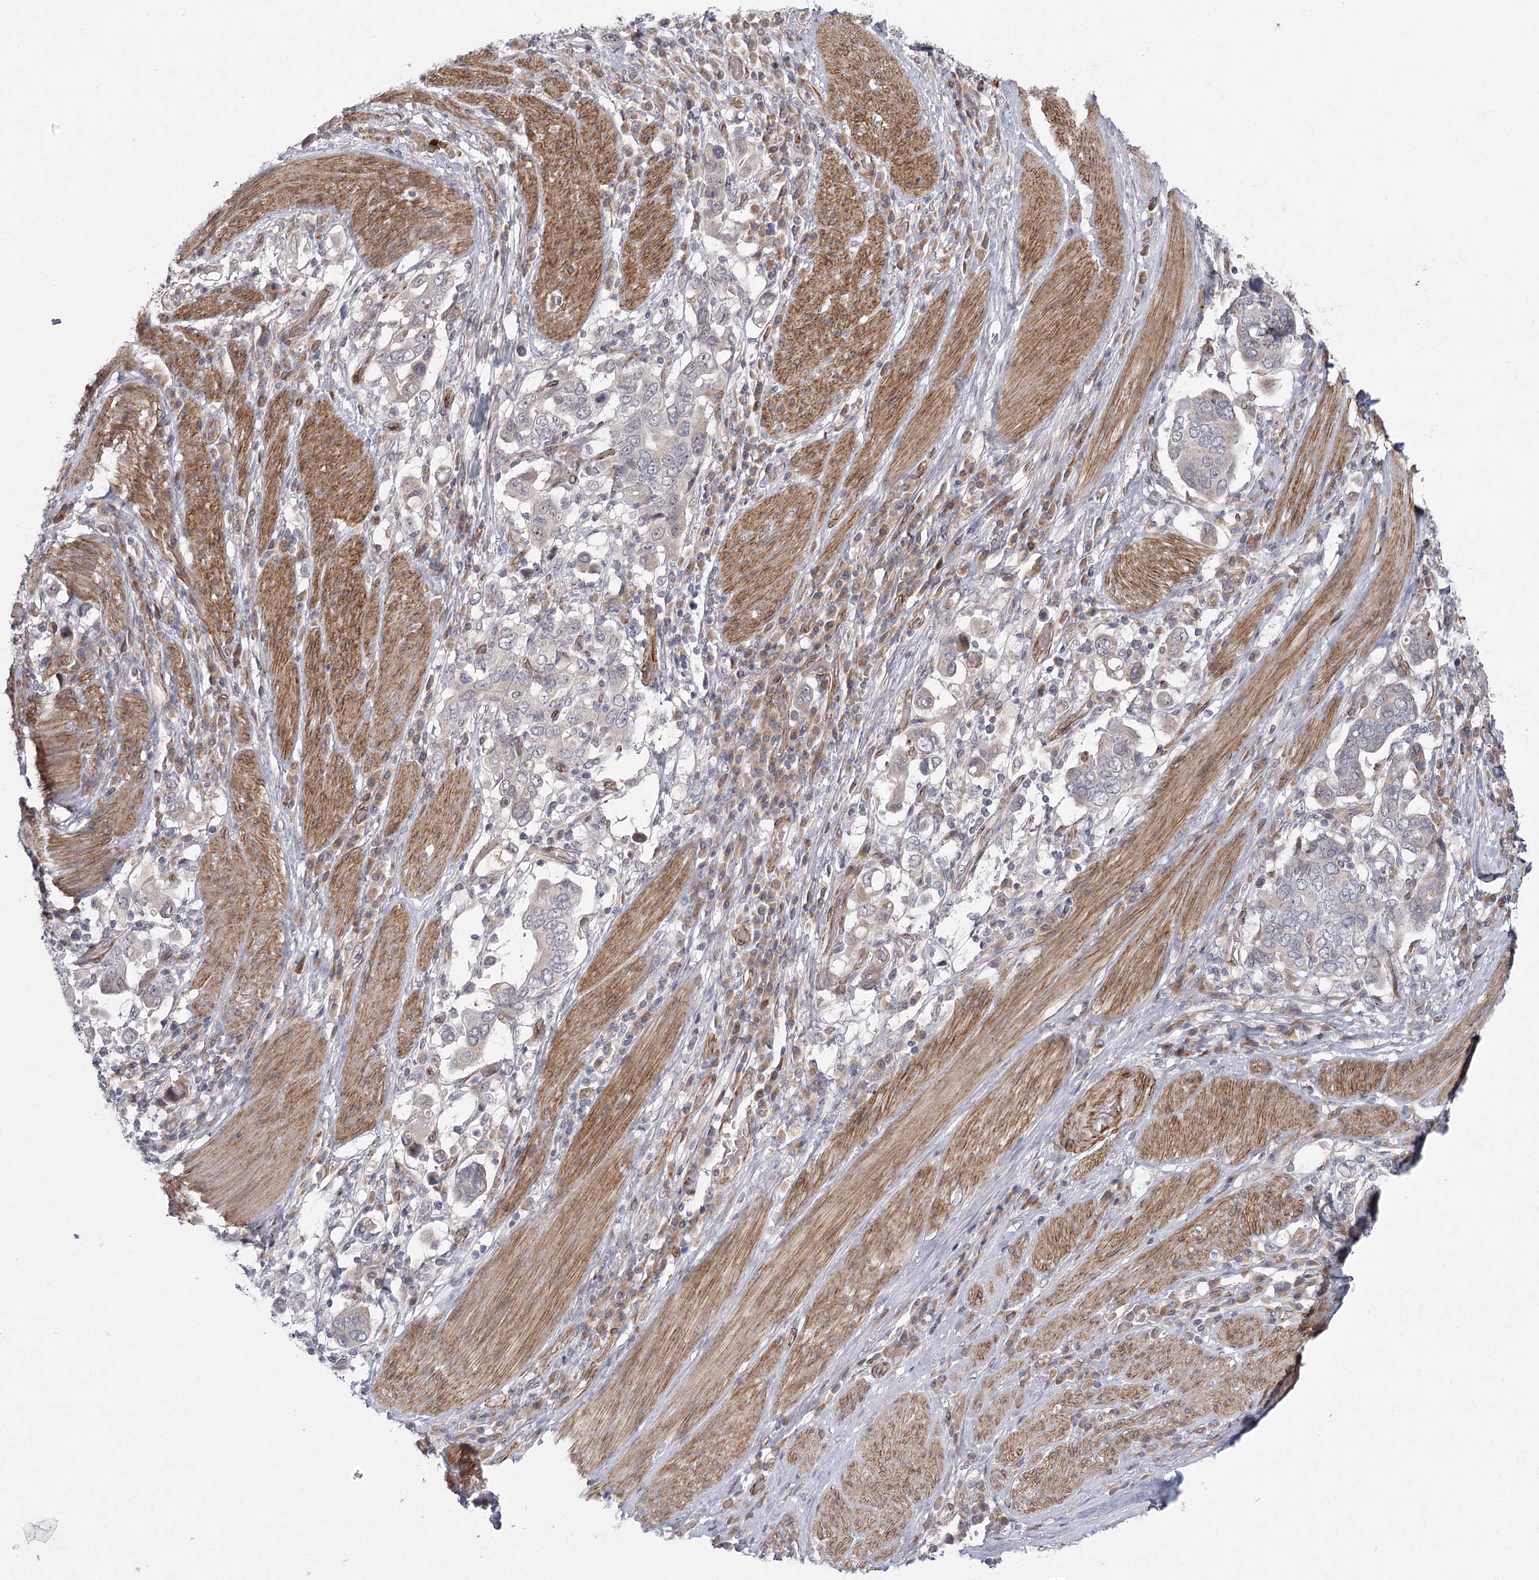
{"staining": {"intensity": "negative", "quantity": "none", "location": "none"}, "tissue": "stomach cancer", "cell_type": "Tumor cells", "image_type": "cancer", "snomed": [{"axis": "morphology", "description": "Adenocarcinoma, NOS"}, {"axis": "topography", "description": "Stomach, upper"}], "caption": "Immunohistochemistry (IHC) photomicrograph of neoplastic tissue: human stomach cancer stained with DAB shows no significant protein staining in tumor cells.", "gene": "MEPE", "patient": {"sex": "male", "age": 62}}